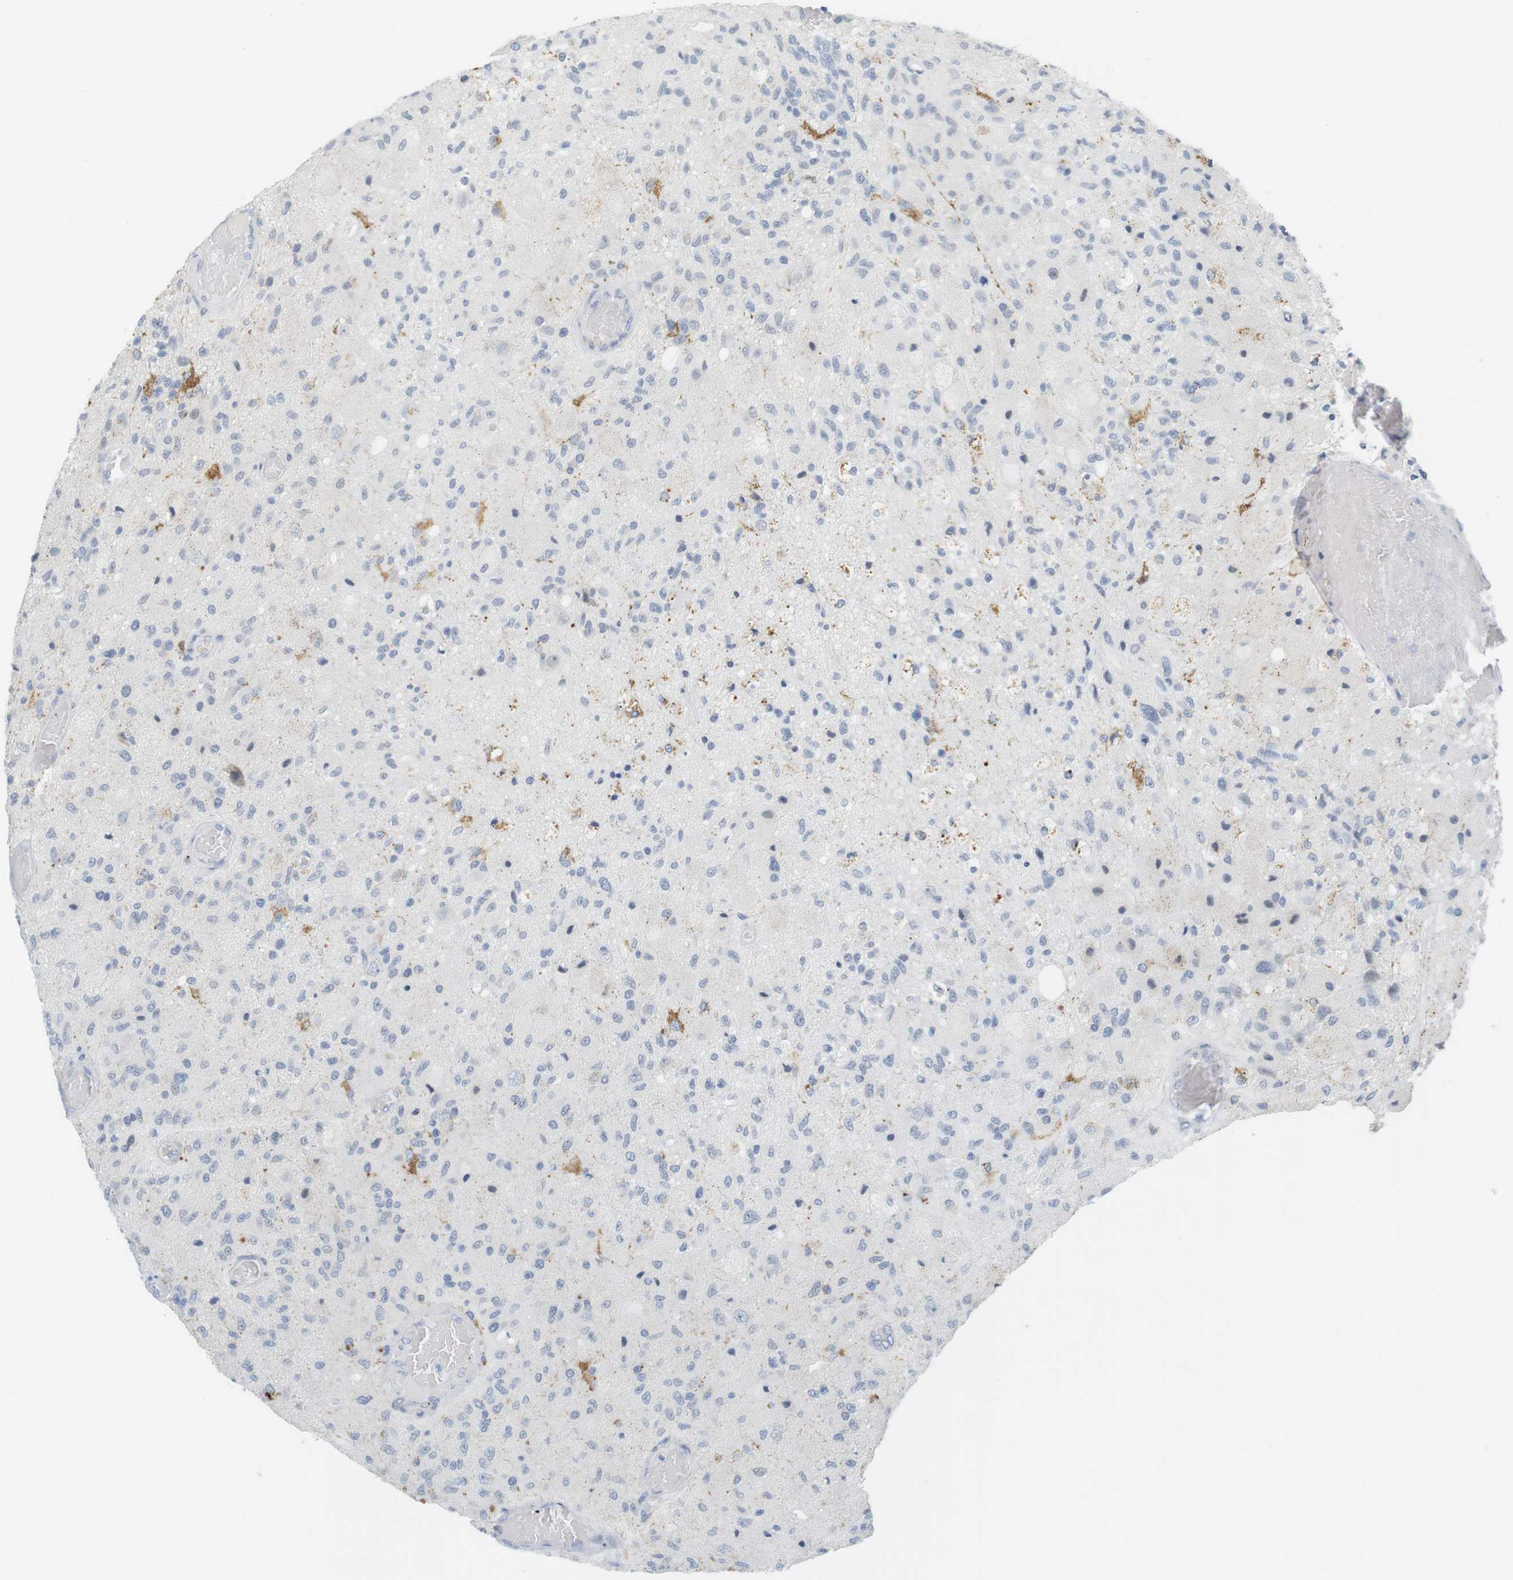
{"staining": {"intensity": "moderate", "quantity": "<25%", "location": "cytoplasmic/membranous"}, "tissue": "glioma", "cell_type": "Tumor cells", "image_type": "cancer", "snomed": [{"axis": "morphology", "description": "Normal tissue, NOS"}, {"axis": "morphology", "description": "Glioma, malignant, High grade"}, {"axis": "topography", "description": "Cerebral cortex"}], "caption": "Tumor cells show low levels of moderate cytoplasmic/membranous staining in approximately <25% of cells in human glioma. Immunohistochemistry stains the protein in brown and the nuclei are stained blue.", "gene": "YIPF1", "patient": {"sex": "male", "age": 77}}